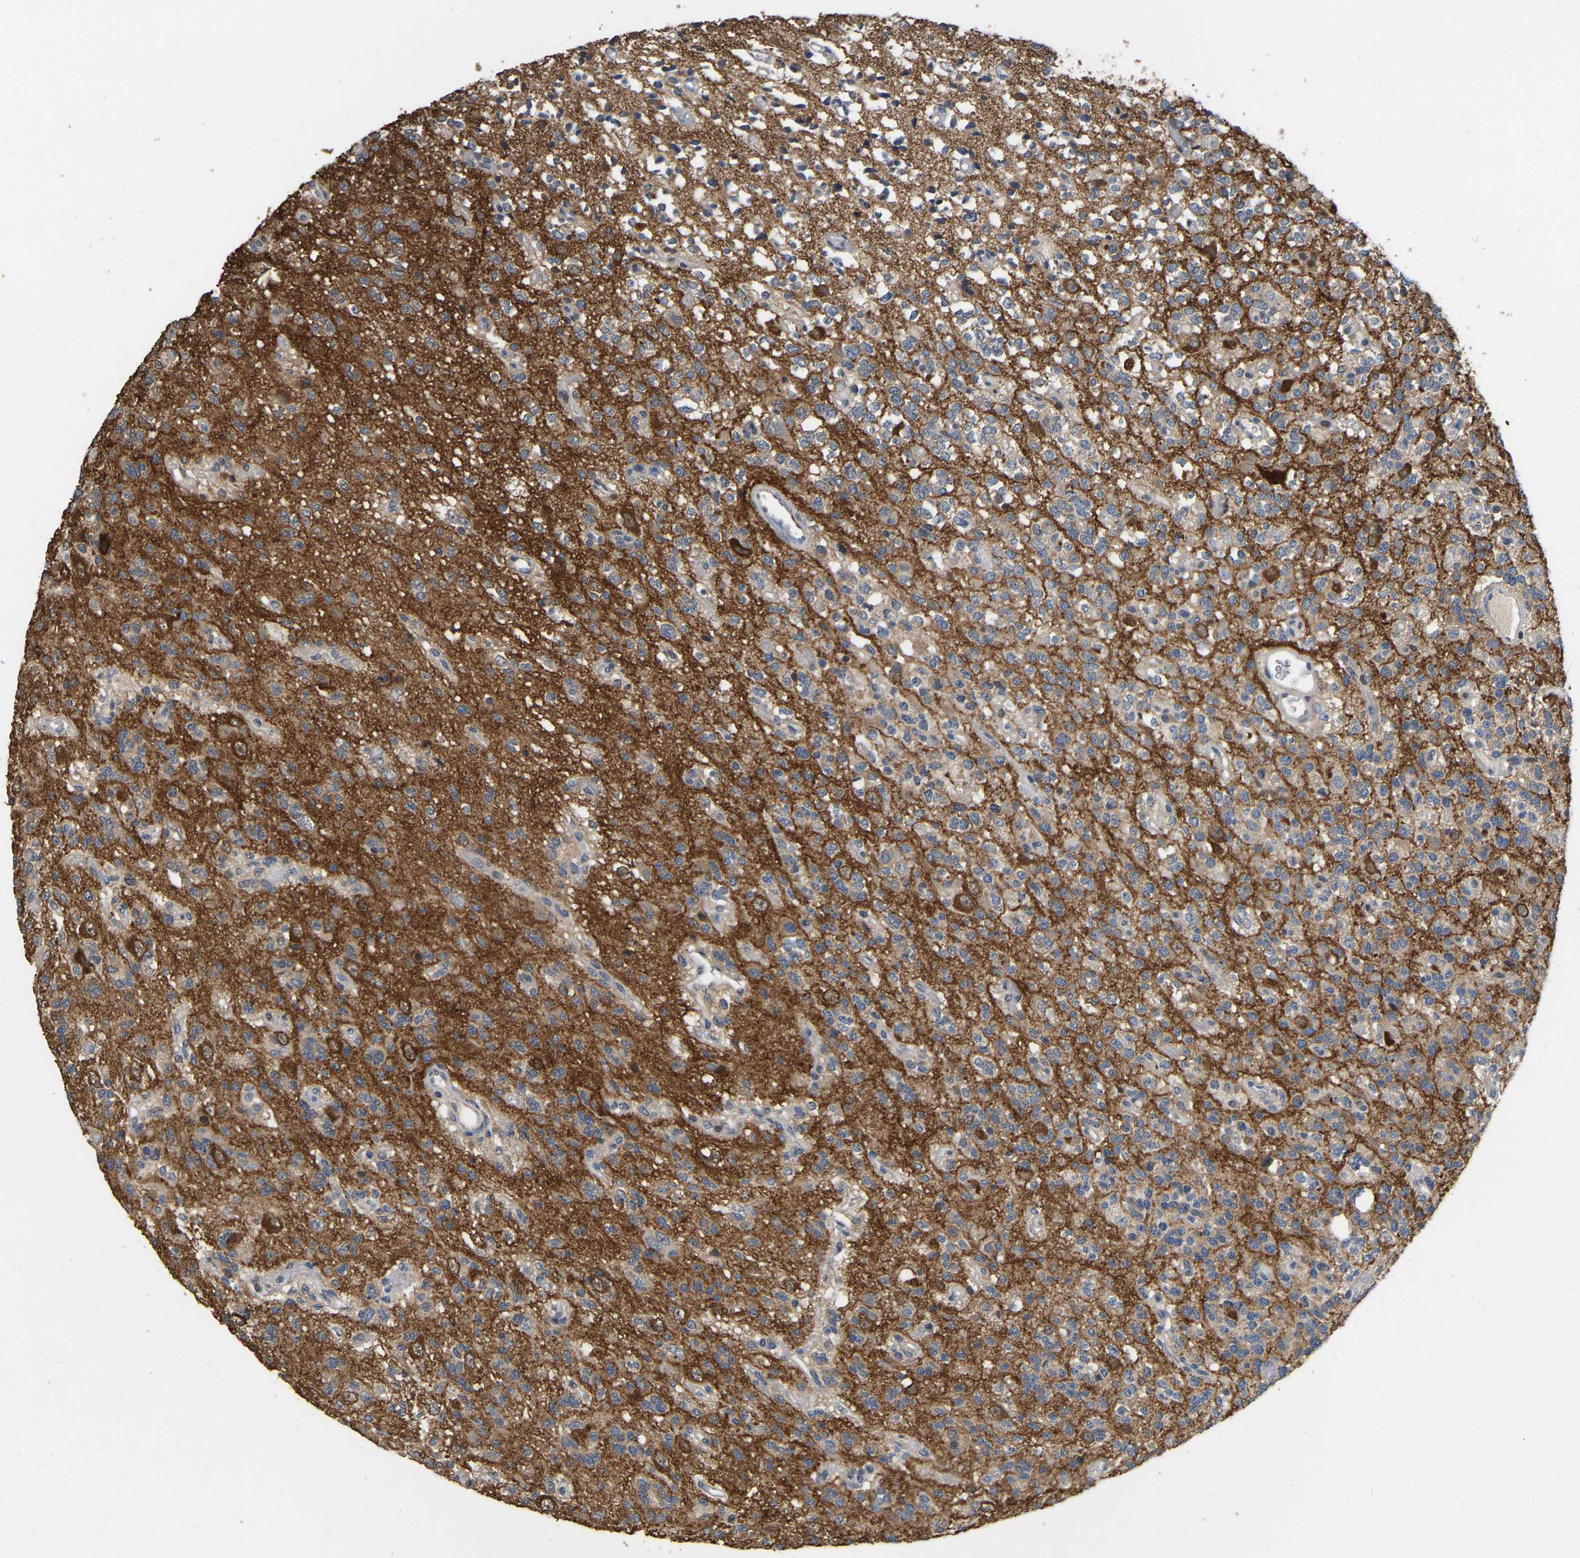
{"staining": {"intensity": "moderate", "quantity": "<25%", "location": "cytoplasmic/membranous"}, "tissue": "glioma", "cell_type": "Tumor cells", "image_type": "cancer", "snomed": [{"axis": "morphology", "description": "Glioma, malignant, Low grade"}, {"axis": "topography", "description": "Brain"}], "caption": "Approximately <25% of tumor cells in malignant glioma (low-grade) display moderate cytoplasmic/membranous protein expression as visualized by brown immunohistochemical staining.", "gene": "NCS1", "patient": {"sex": "male", "age": 38}}